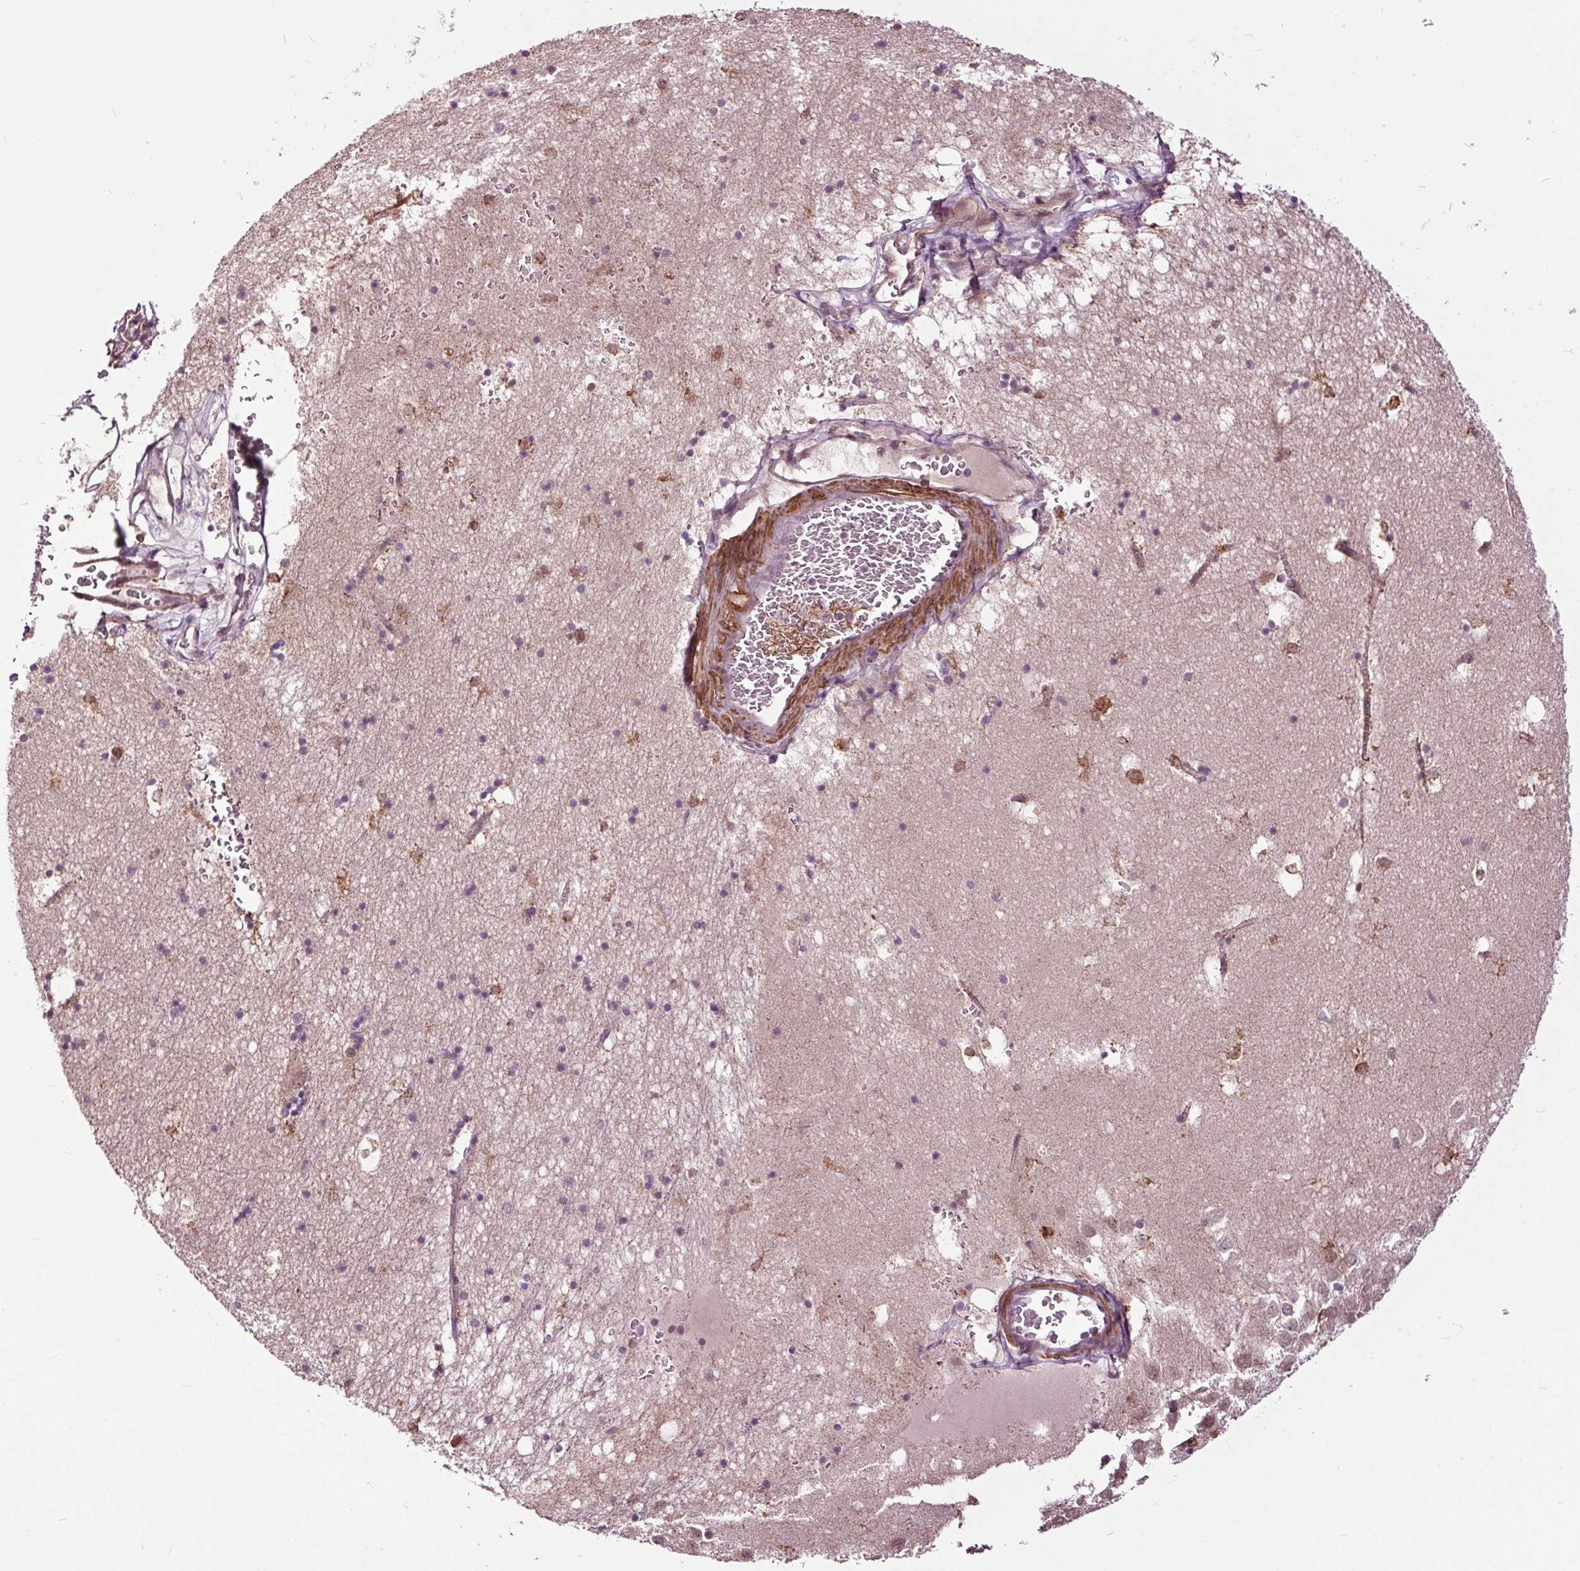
{"staining": {"intensity": "weak", "quantity": "<25%", "location": "cytoplasmic/membranous"}, "tissue": "hippocampus", "cell_type": "Glial cells", "image_type": "normal", "snomed": [{"axis": "morphology", "description": "Normal tissue, NOS"}, {"axis": "topography", "description": "Hippocampus"}], "caption": "Immunohistochemical staining of normal human hippocampus exhibits no significant expression in glial cells.", "gene": "HAUS5", "patient": {"sex": "male", "age": 58}}